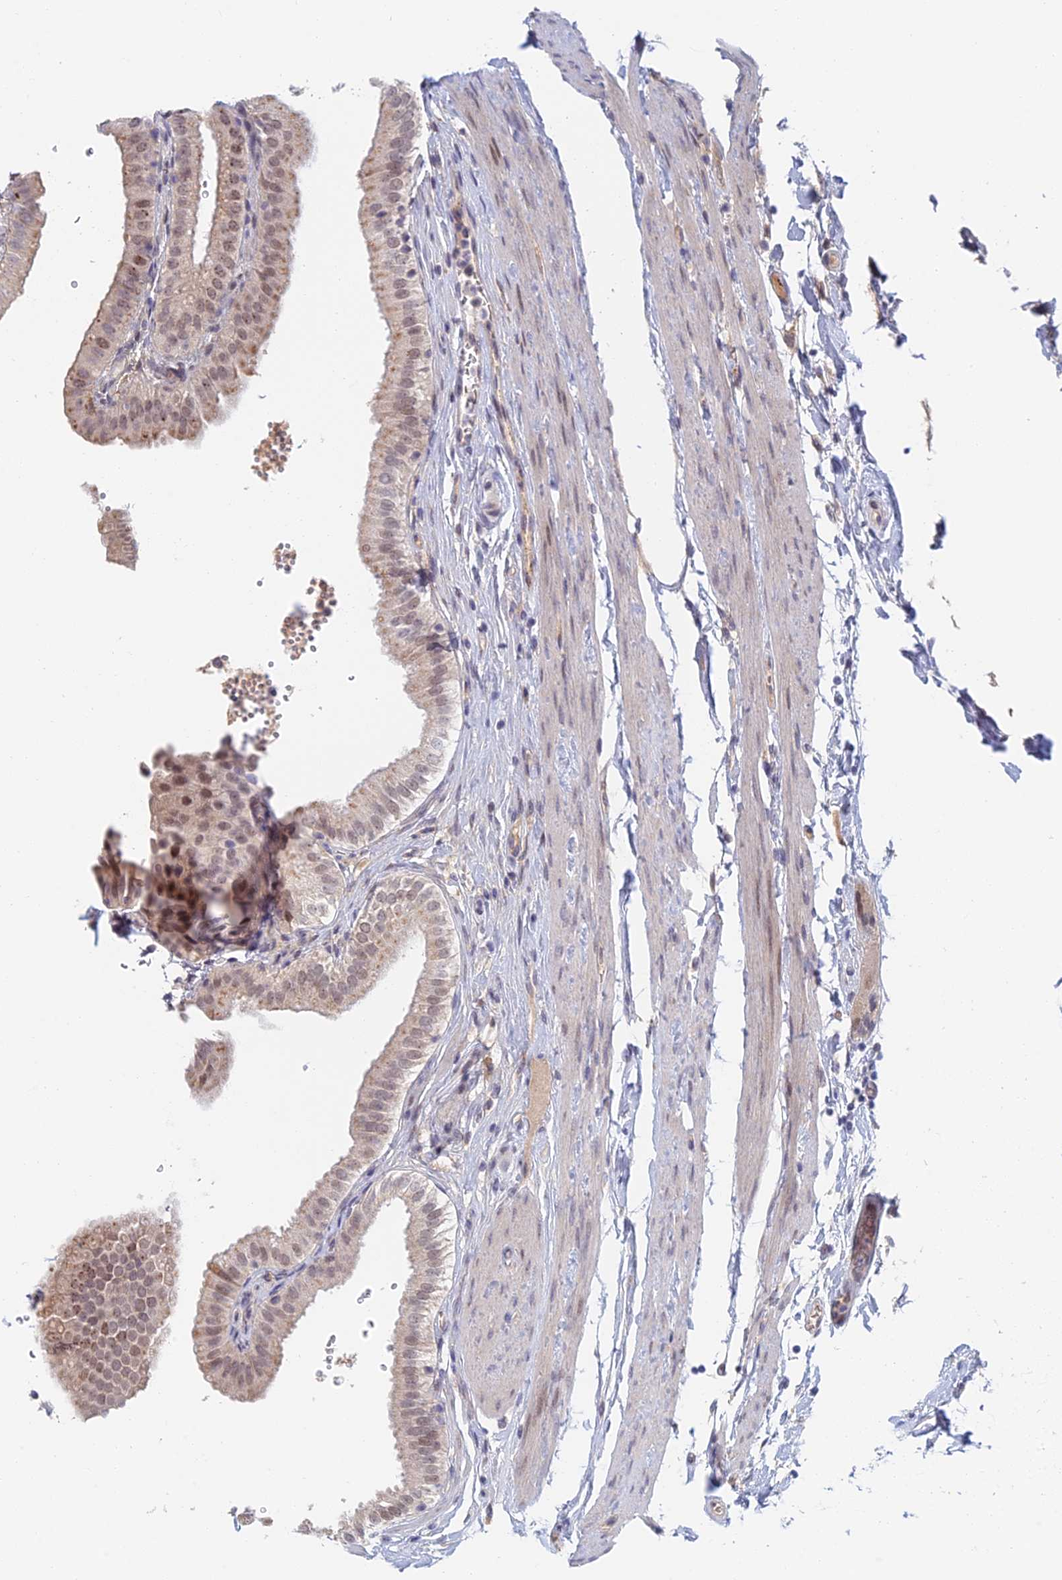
{"staining": {"intensity": "strong", "quantity": "25%-75%", "location": "cytoplasmic/membranous,nuclear"}, "tissue": "gallbladder", "cell_type": "Glandular cells", "image_type": "normal", "snomed": [{"axis": "morphology", "description": "Normal tissue, NOS"}, {"axis": "topography", "description": "Gallbladder"}], "caption": "Normal gallbladder reveals strong cytoplasmic/membranous,nuclear positivity in approximately 25%-75% of glandular cells.", "gene": "ZUP1", "patient": {"sex": "female", "age": 61}}